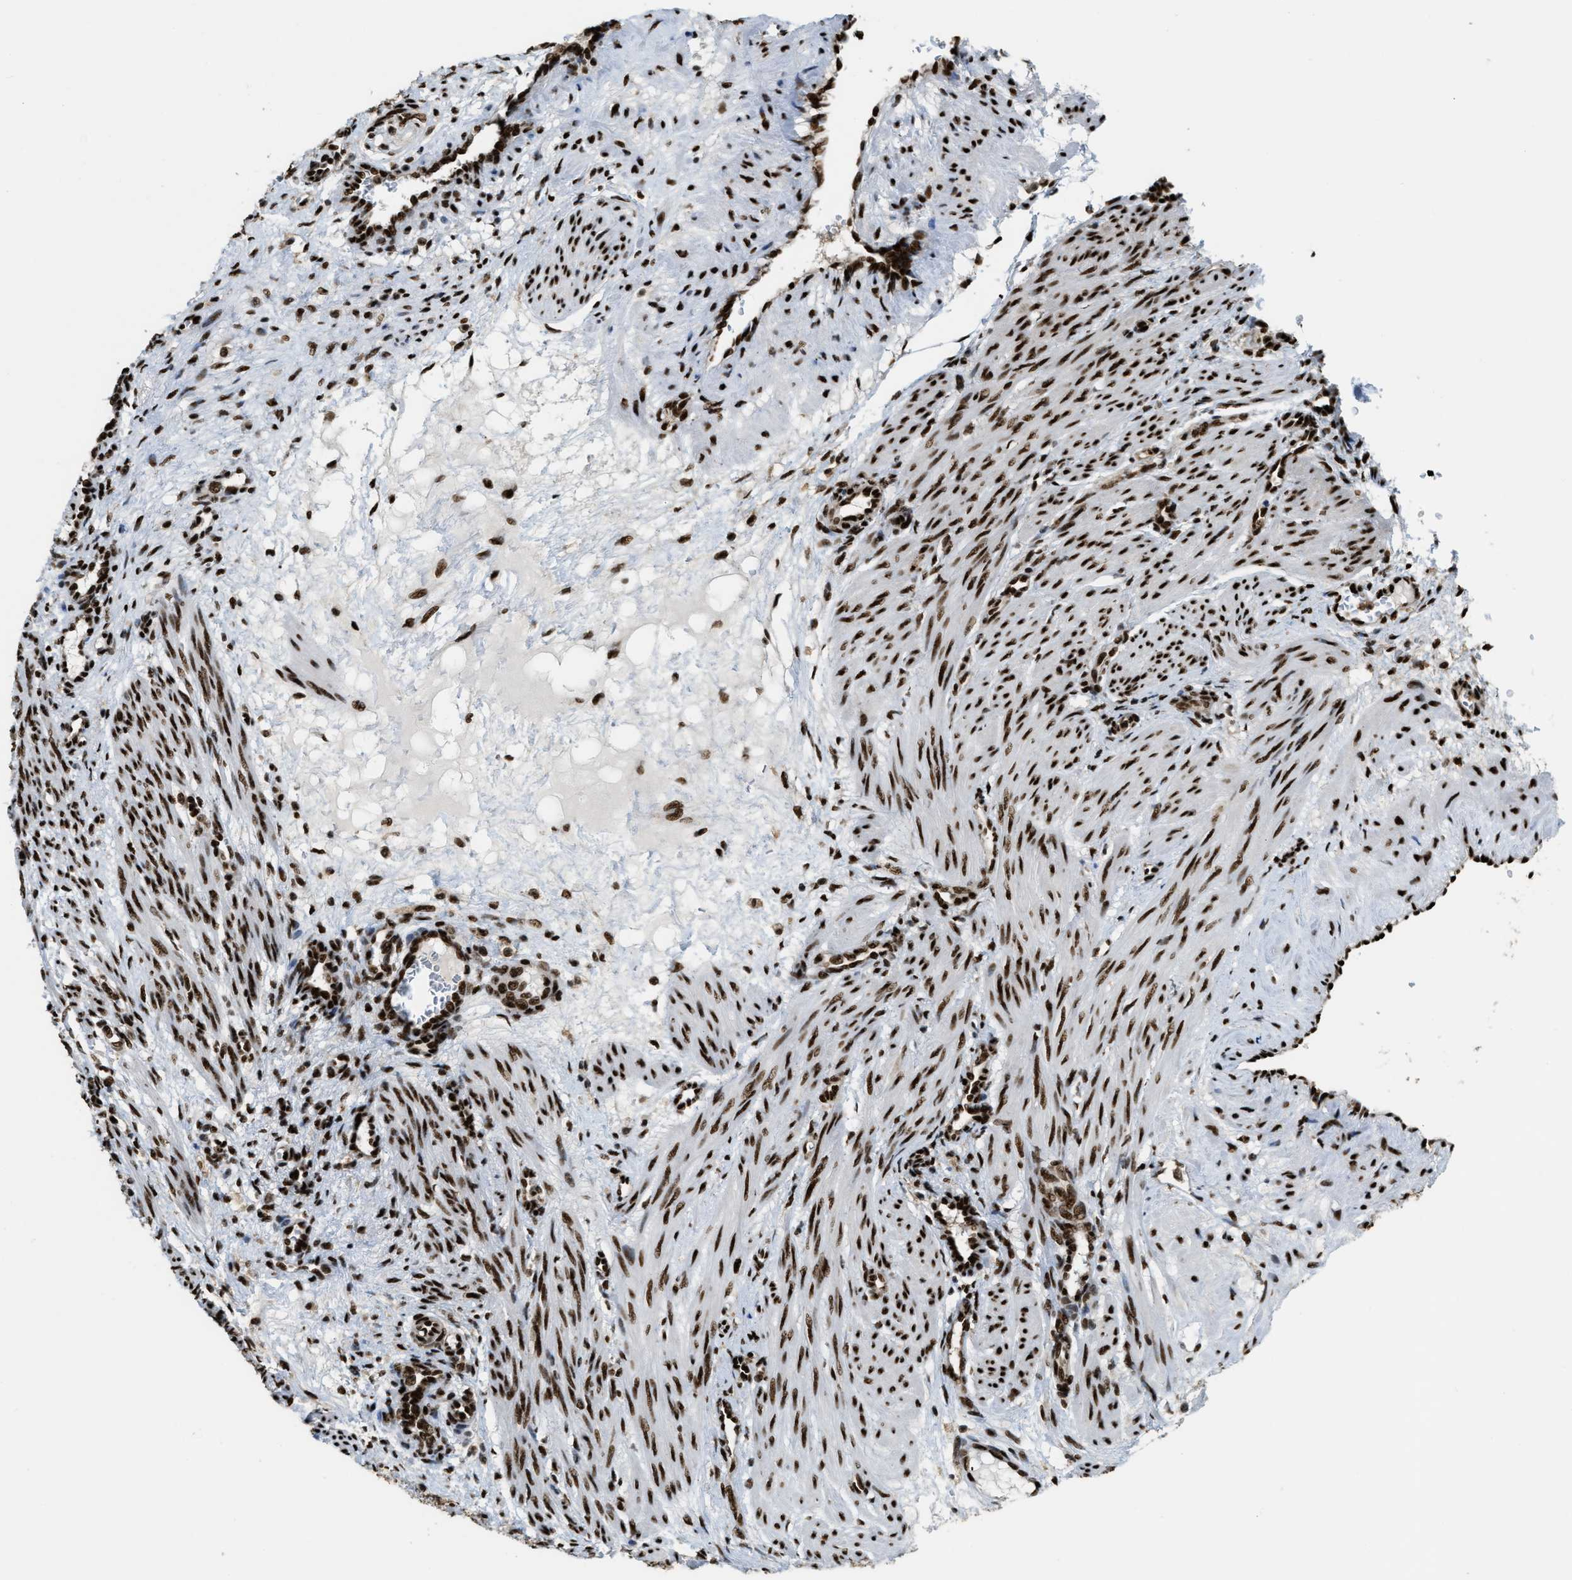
{"staining": {"intensity": "strong", "quantity": ">75%", "location": "nuclear"}, "tissue": "smooth muscle", "cell_type": "Smooth muscle cells", "image_type": "normal", "snomed": [{"axis": "morphology", "description": "Normal tissue, NOS"}, {"axis": "topography", "description": "Endometrium"}], "caption": "DAB (3,3'-diaminobenzidine) immunohistochemical staining of unremarkable smooth muscle exhibits strong nuclear protein expression in approximately >75% of smooth muscle cells. (IHC, brightfield microscopy, high magnification).", "gene": "NUMA1", "patient": {"sex": "female", "age": 33}}